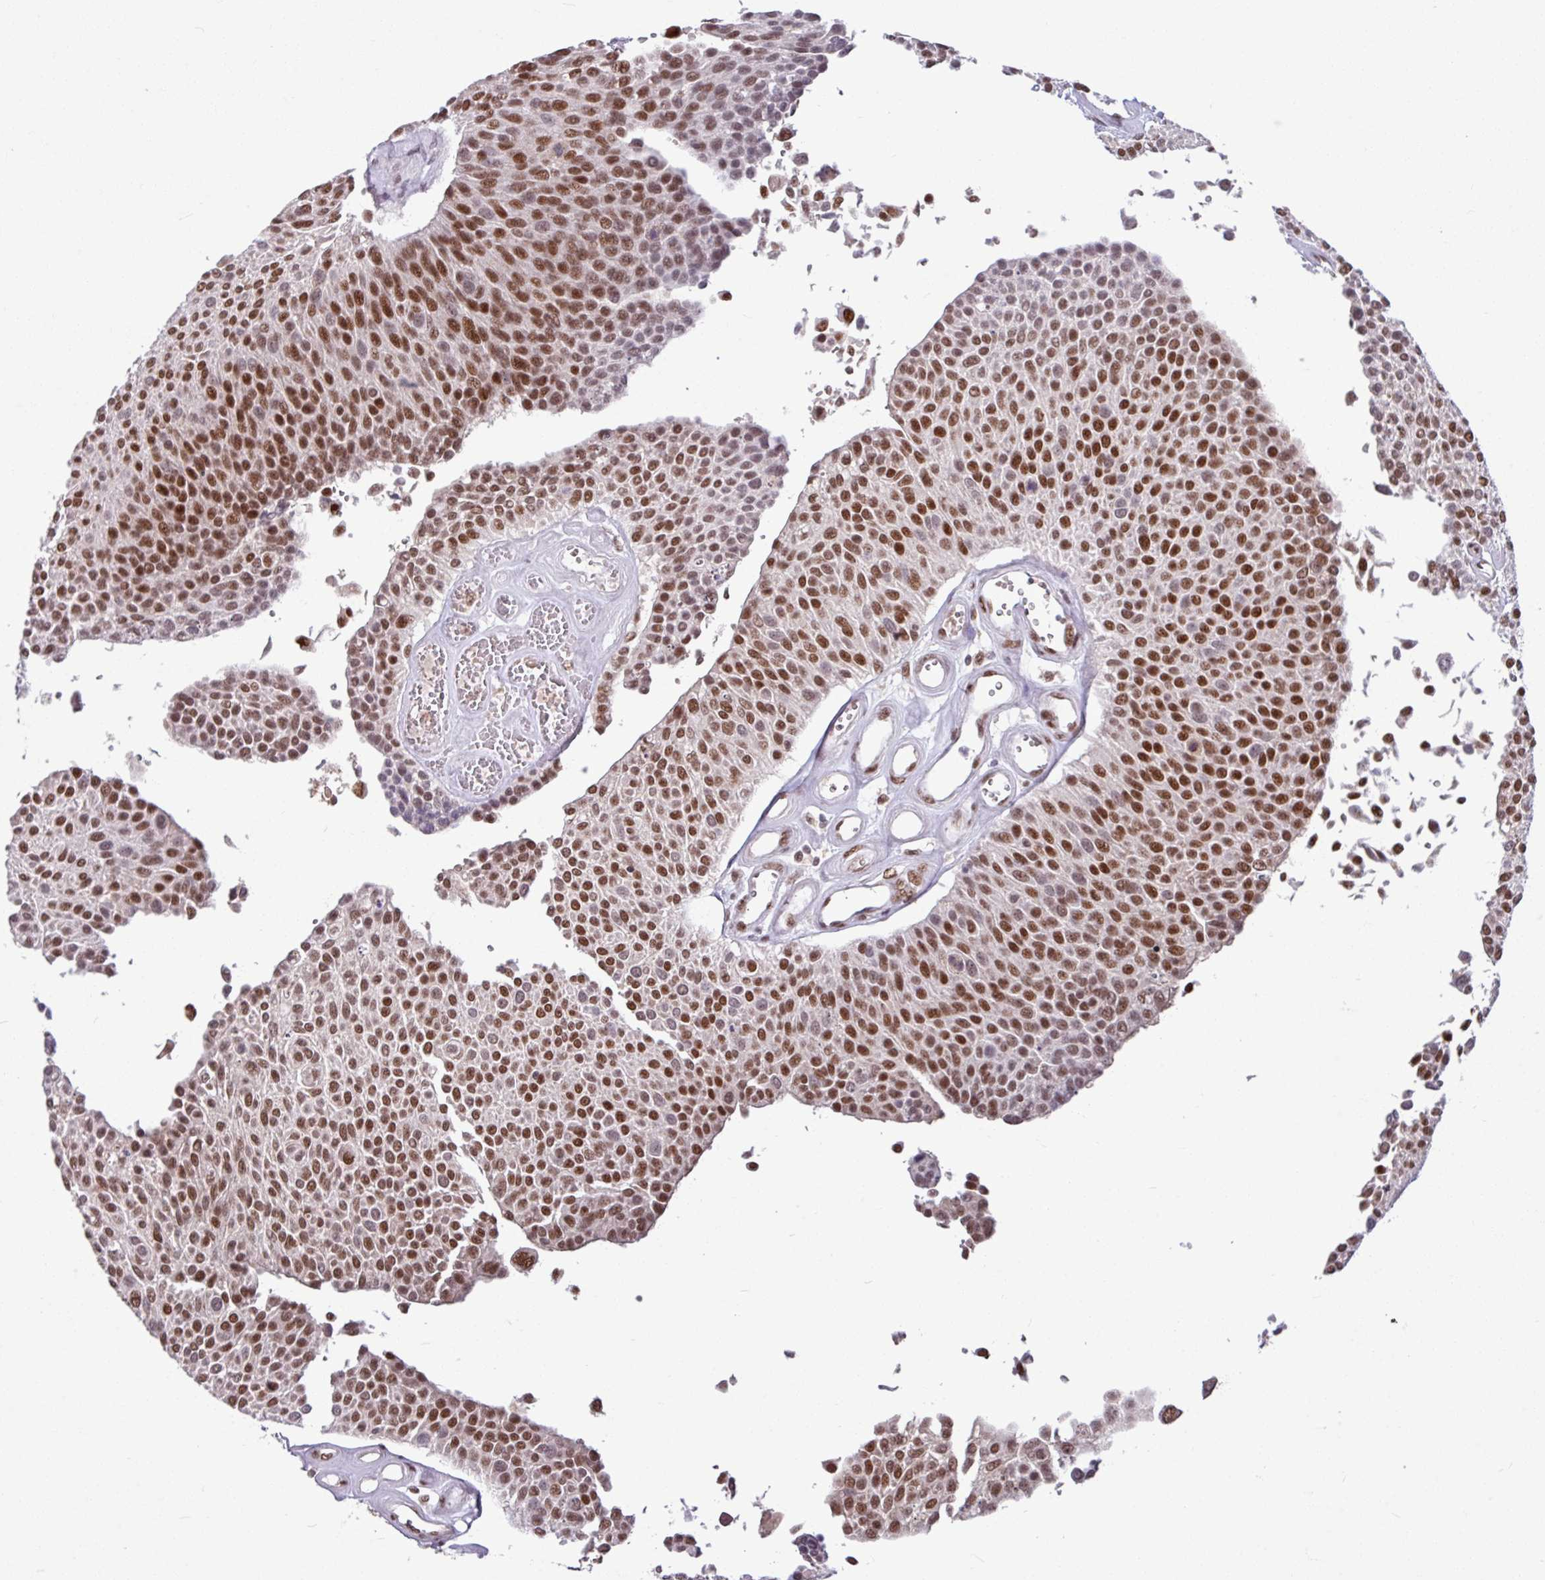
{"staining": {"intensity": "strong", "quantity": ">75%", "location": "nuclear"}, "tissue": "urothelial cancer", "cell_type": "Tumor cells", "image_type": "cancer", "snomed": [{"axis": "morphology", "description": "Urothelial carcinoma, NOS"}, {"axis": "topography", "description": "Urinary bladder"}], "caption": "Transitional cell carcinoma stained with a protein marker shows strong staining in tumor cells.", "gene": "TDG", "patient": {"sex": "male", "age": 55}}